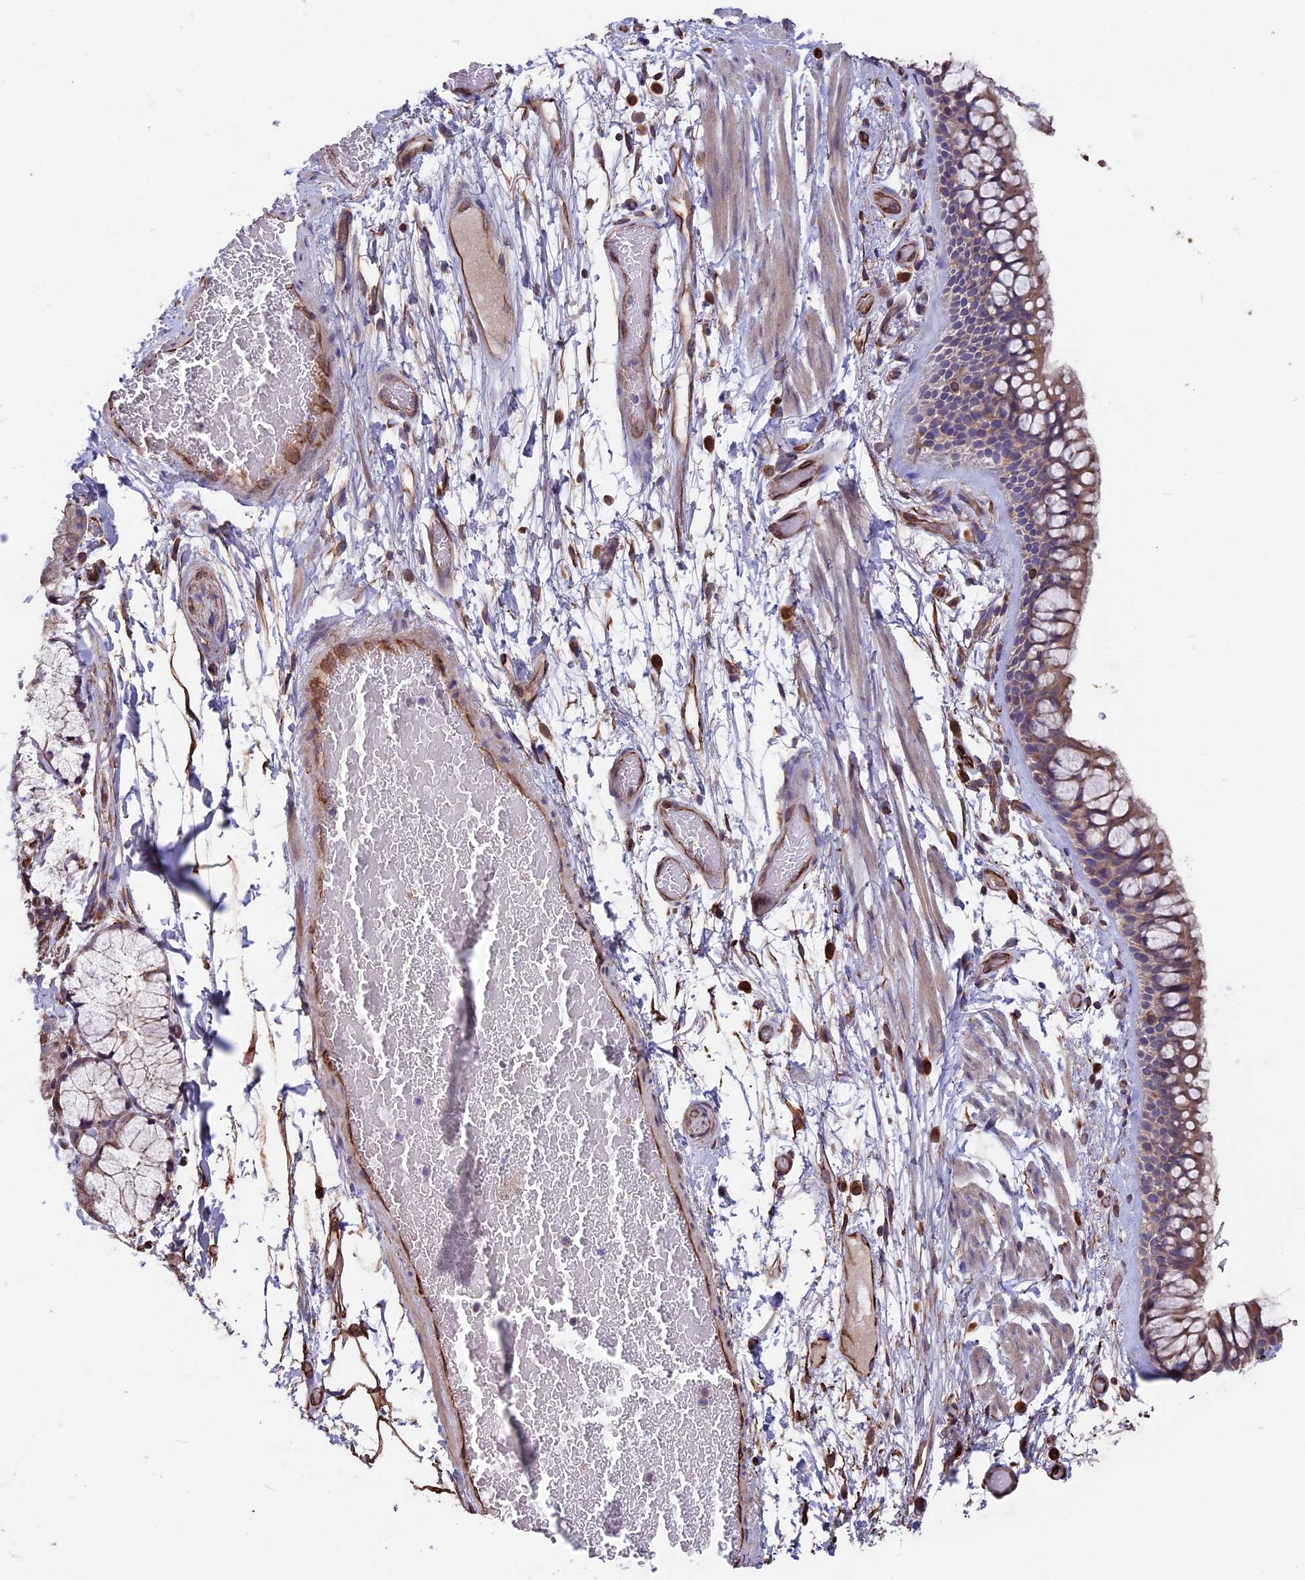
{"staining": {"intensity": "moderate", "quantity": ">75%", "location": "cytoplasmic/membranous"}, "tissue": "bronchus", "cell_type": "Respiratory epithelial cells", "image_type": "normal", "snomed": [{"axis": "morphology", "description": "Normal tissue, NOS"}, {"axis": "topography", "description": "Bronchus"}], "caption": "Bronchus stained with immunohistochemistry (IHC) shows moderate cytoplasmic/membranous positivity in approximately >75% of respiratory epithelial cells.", "gene": "SEH1L", "patient": {"sex": "male", "age": 65}}